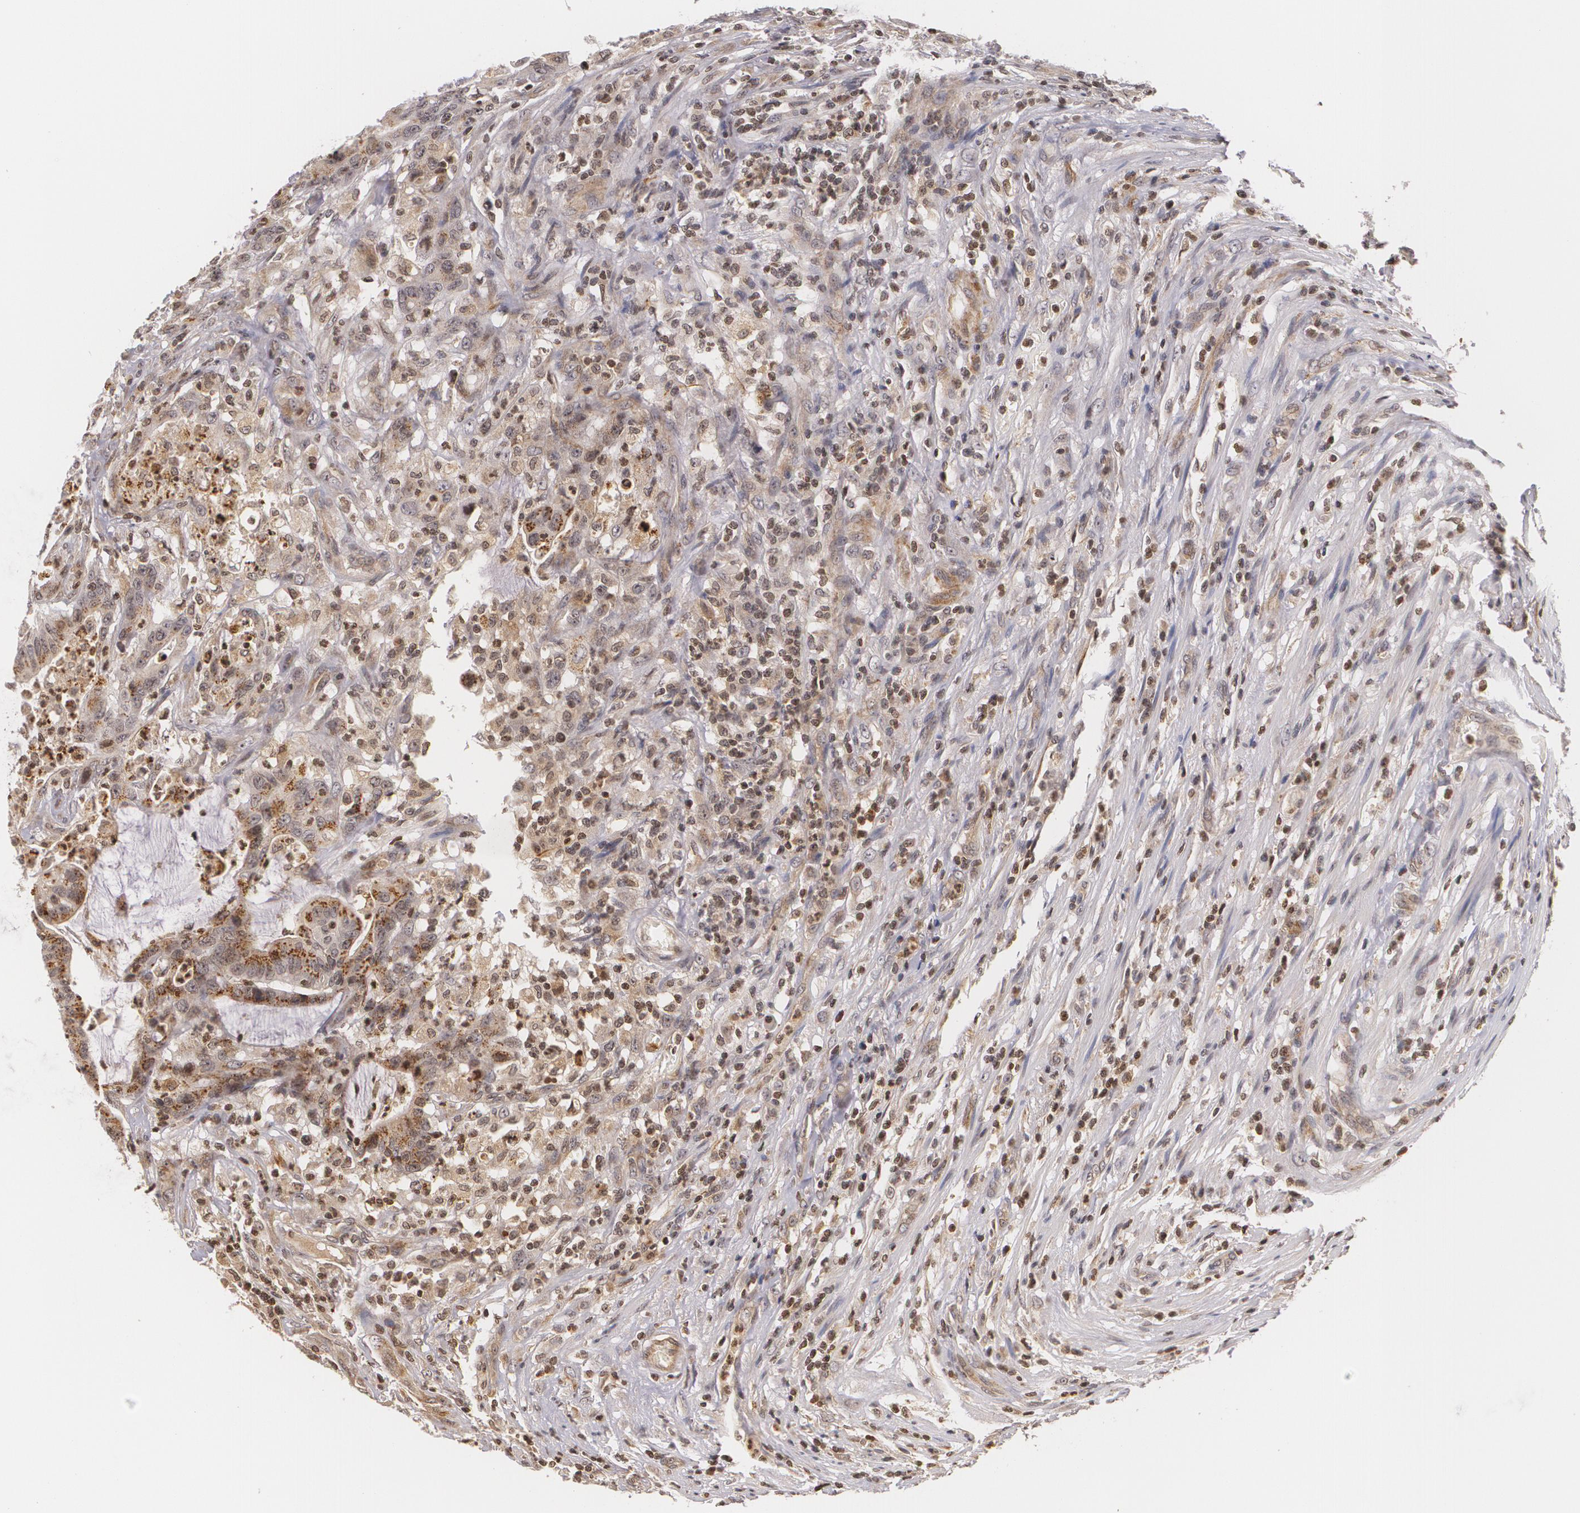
{"staining": {"intensity": "moderate", "quantity": ">75%", "location": "cytoplasmic/membranous"}, "tissue": "colorectal cancer", "cell_type": "Tumor cells", "image_type": "cancer", "snomed": [{"axis": "morphology", "description": "Adenocarcinoma, NOS"}, {"axis": "topography", "description": "Colon"}], "caption": "Immunohistochemical staining of colorectal cancer displays medium levels of moderate cytoplasmic/membranous positivity in approximately >75% of tumor cells.", "gene": "VAV3", "patient": {"sex": "male", "age": 54}}